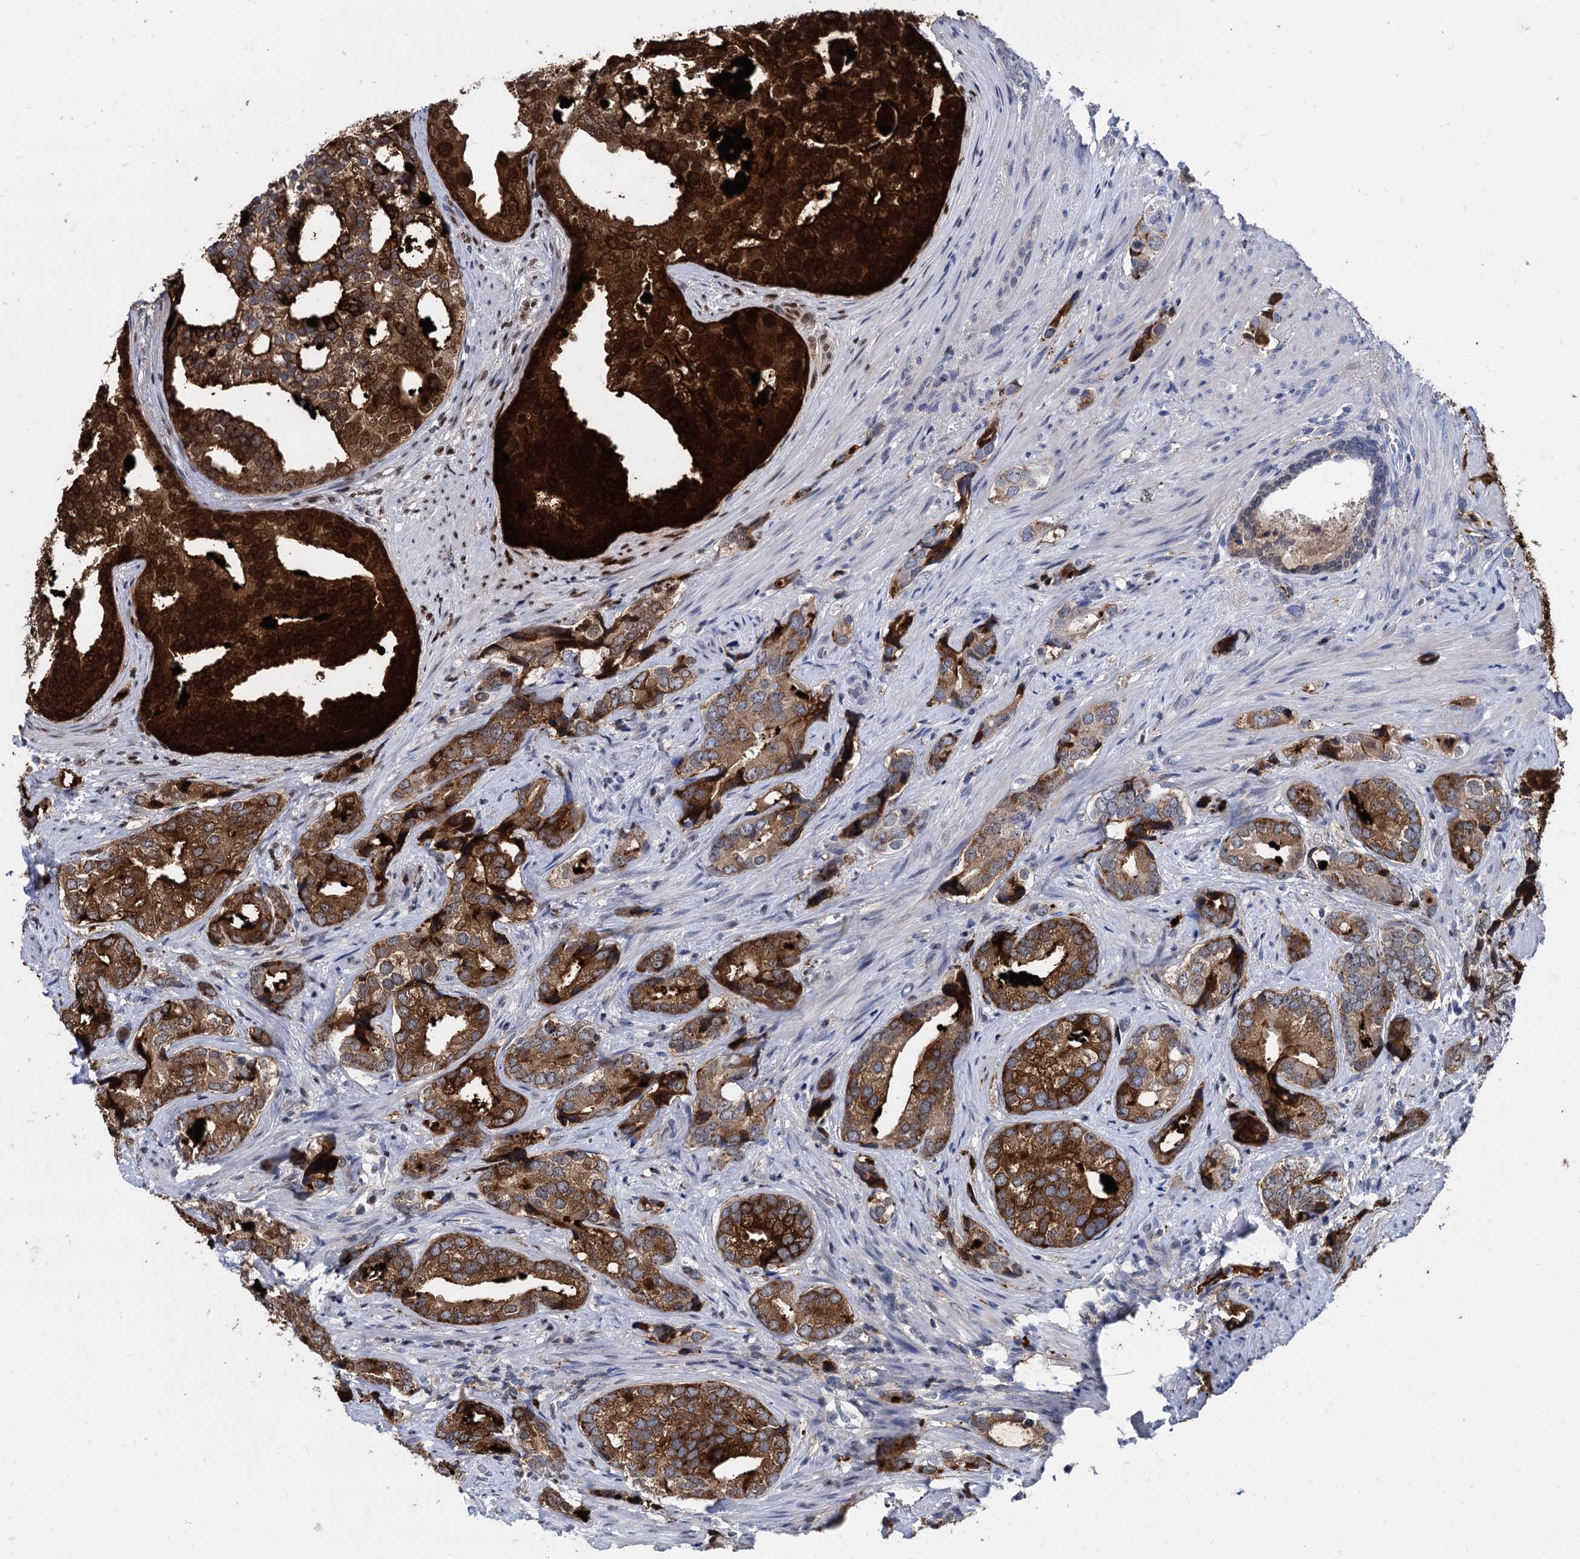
{"staining": {"intensity": "strong", "quantity": ">75%", "location": "cytoplasmic/membranous"}, "tissue": "prostate cancer", "cell_type": "Tumor cells", "image_type": "cancer", "snomed": [{"axis": "morphology", "description": "Adenocarcinoma, High grade"}, {"axis": "topography", "description": "Prostate"}], "caption": "This is a photomicrograph of IHC staining of prostate cancer, which shows strong staining in the cytoplasmic/membranous of tumor cells.", "gene": "APOD", "patient": {"sex": "male", "age": 72}}